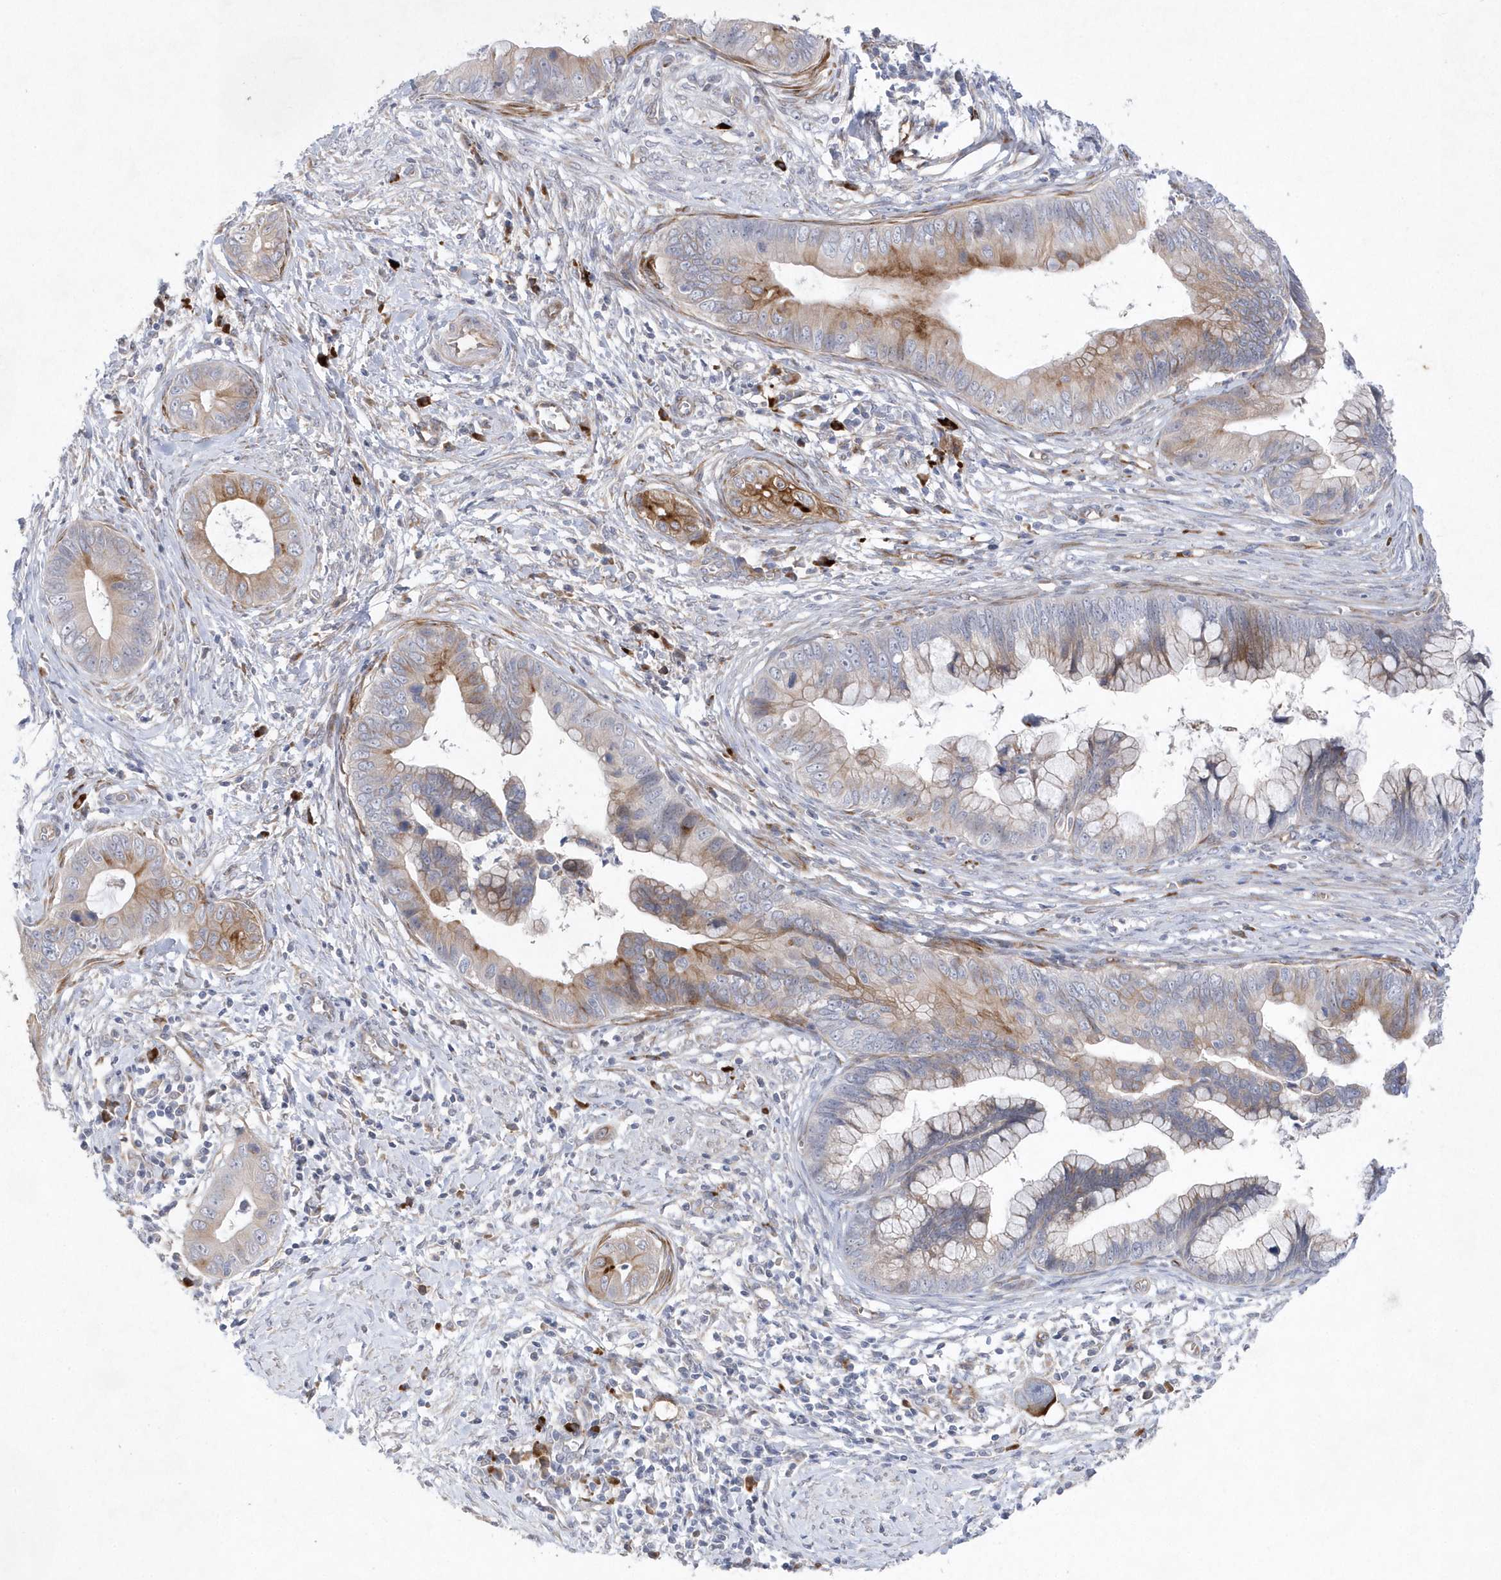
{"staining": {"intensity": "moderate", "quantity": "<25%", "location": "cytoplasmic/membranous"}, "tissue": "cervical cancer", "cell_type": "Tumor cells", "image_type": "cancer", "snomed": [{"axis": "morphology", "description": "Adenocarcinoma, NOS"}, {"axis": "topography", "description": "Cervix"}], "caption": "Brown immunohistochemical staining in adenocarcinoma (cervical) shows moderate cytoplasmic/membranous positivity in approximately <25% of tumor cells.", "gene": "TMEM132B", "patient": {"sex": "female", "age": 44}}